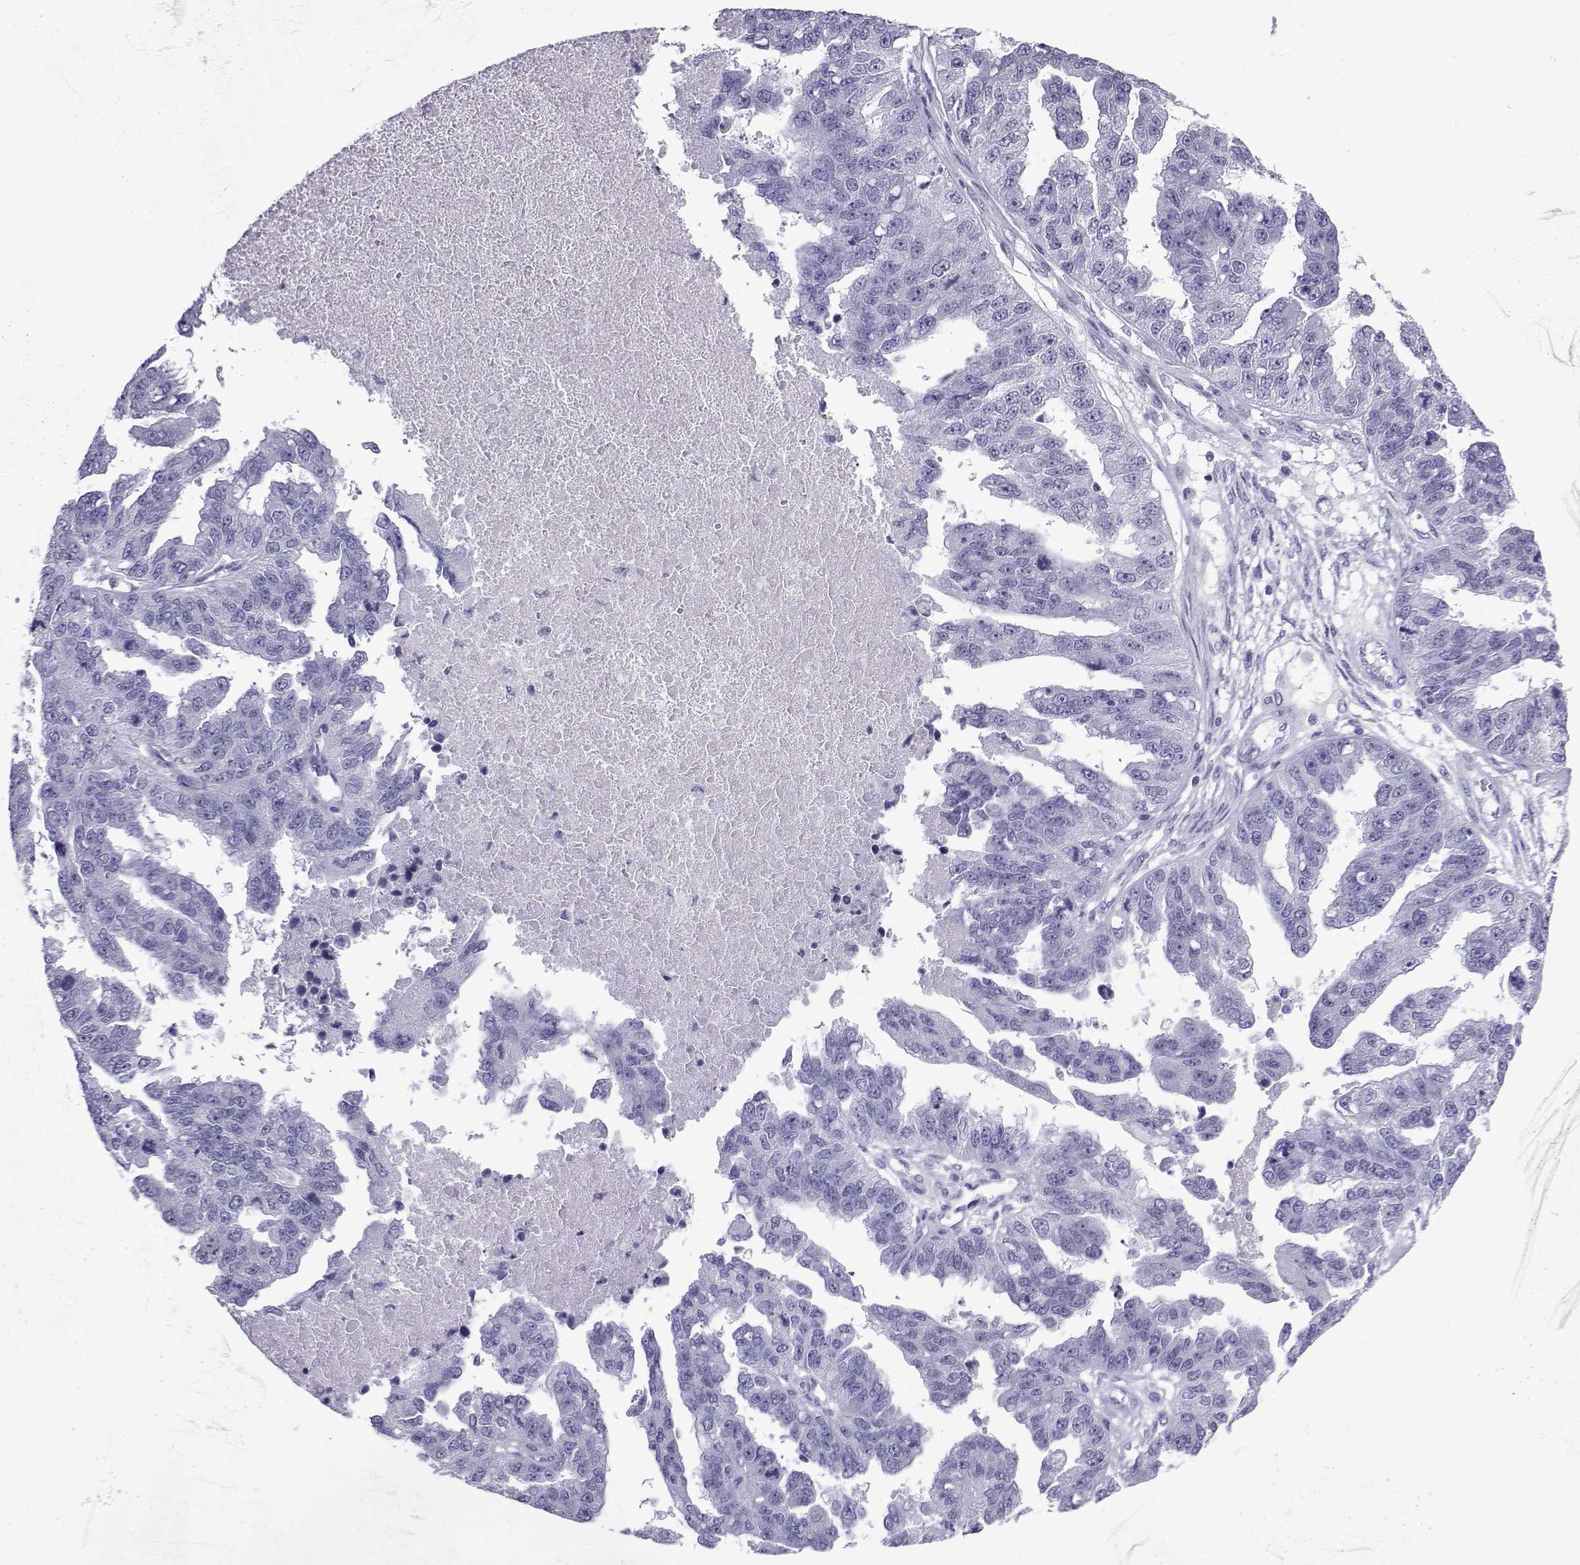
{"staining": {"intensity": "negative", "quantity": "none", "location": "none"}, "tissue": "ovarian cancer", "cell_type": "Tumor cells", "image_type": "cancer", "snomed": [{"axis": "morphology", "description": "Cystadenocarcinoma, serous, NOS"}, {"axis": "topography", "description": "Ovary"}], "caption": "High magnification brightfield microscopy of ovarian serous cystadenocarcinoma stained with DAB (3,3'-diaminobenzidine) (brown) and counterstained with hematoxylin (blue): tumor cells show no significant staining.", "gene": "SLC18A2", "patient": {"sex": "female", "age": 58}}